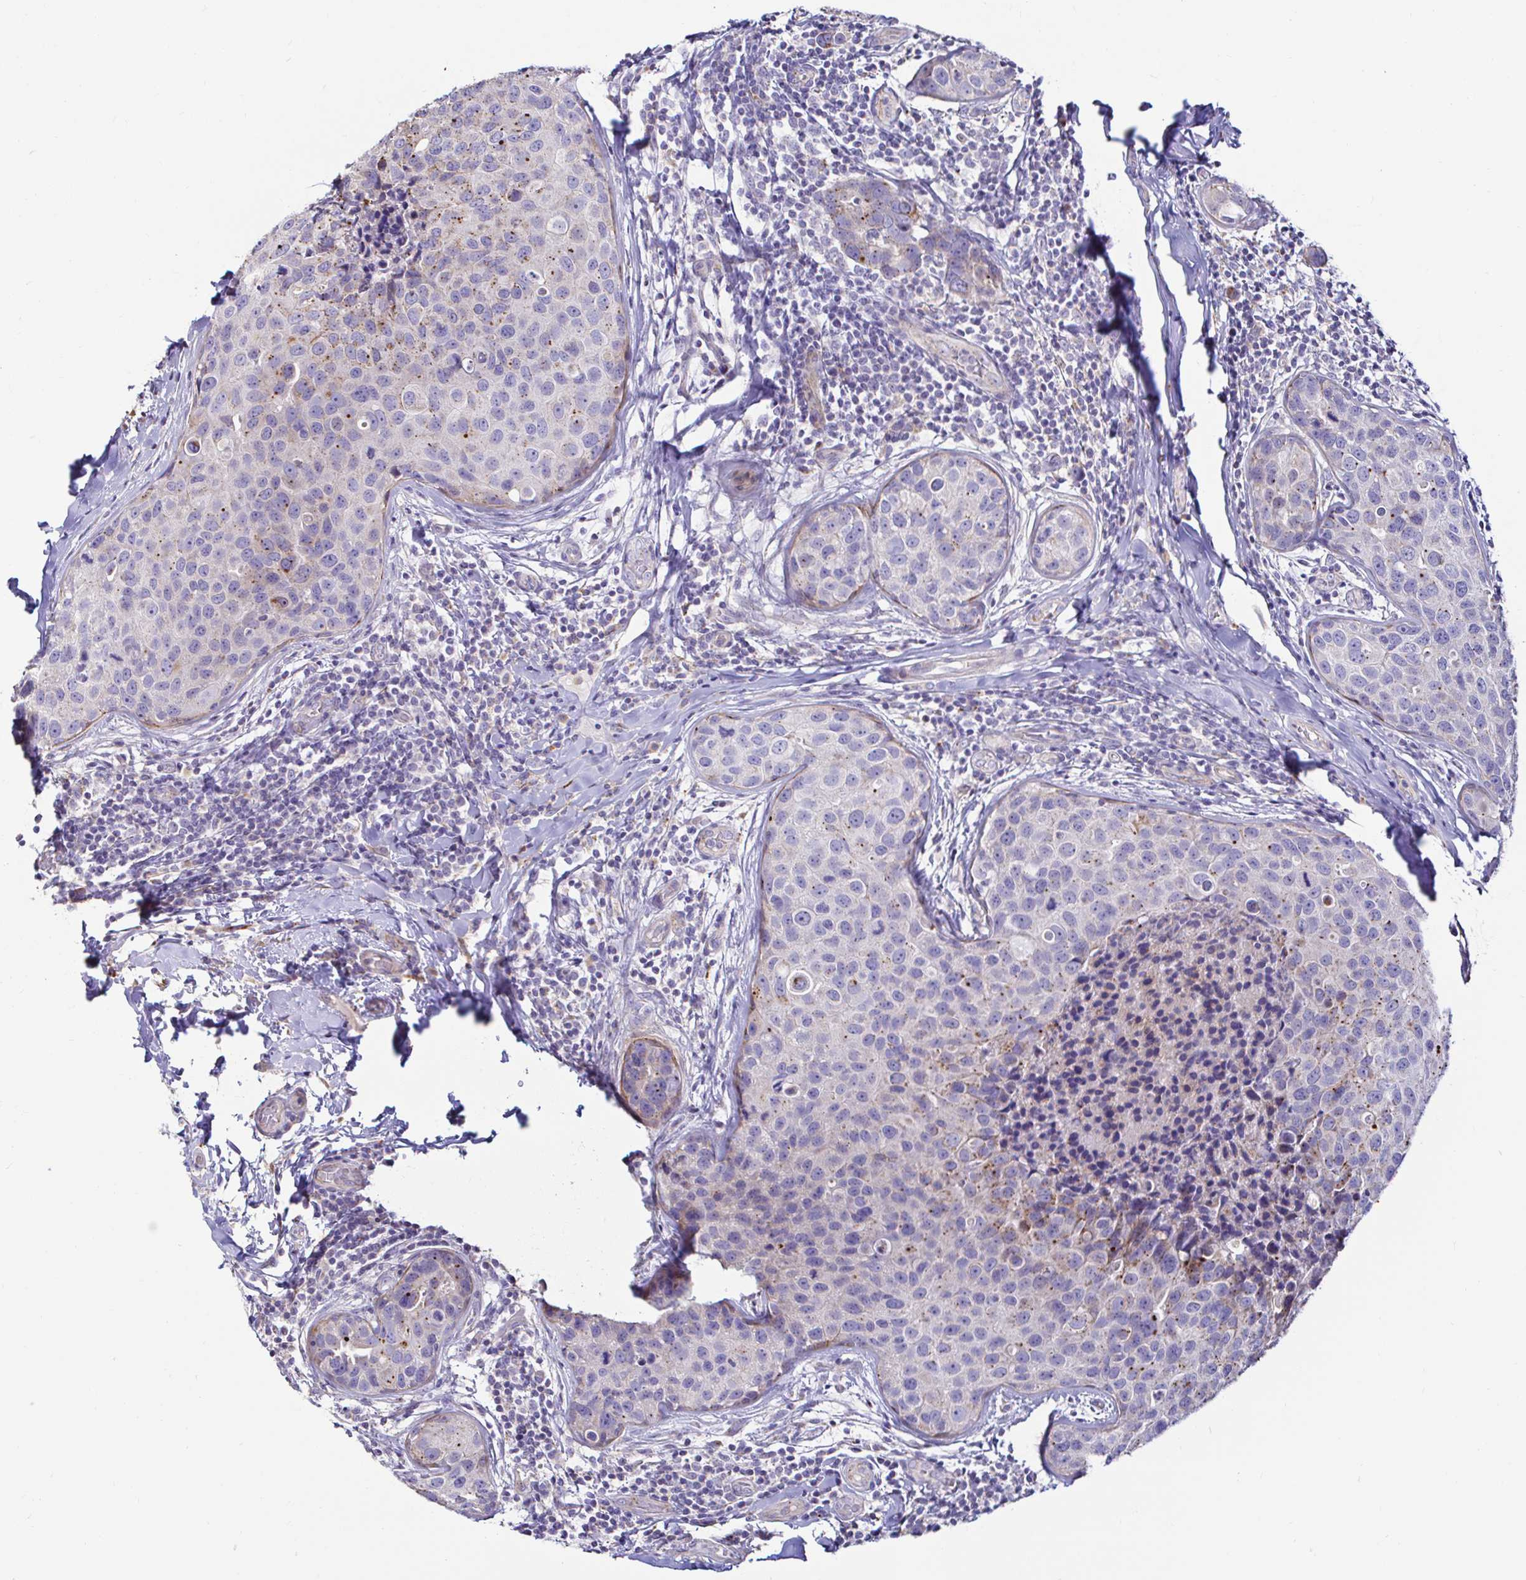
{"staining": {"intensity": "moderate", "quantity": "<25%", "location": "cytoplasmic/membranous"}, "tissue": "breast cancer", "cell_type": "Tumor cells", "image_type": "cancer", "snomed": [{"axis": "morphology", "description": "Duct carcinoma"}, {"axis": "topography", "description": "Breast"}], "caption": "Moderate cytoplasmic/membranous protein positivity is appreciated in about <25% of tumor cells in breast intraductal carcinoma.", "gene": "GALNS", "patient": {"sex": "female", "age": 24}}